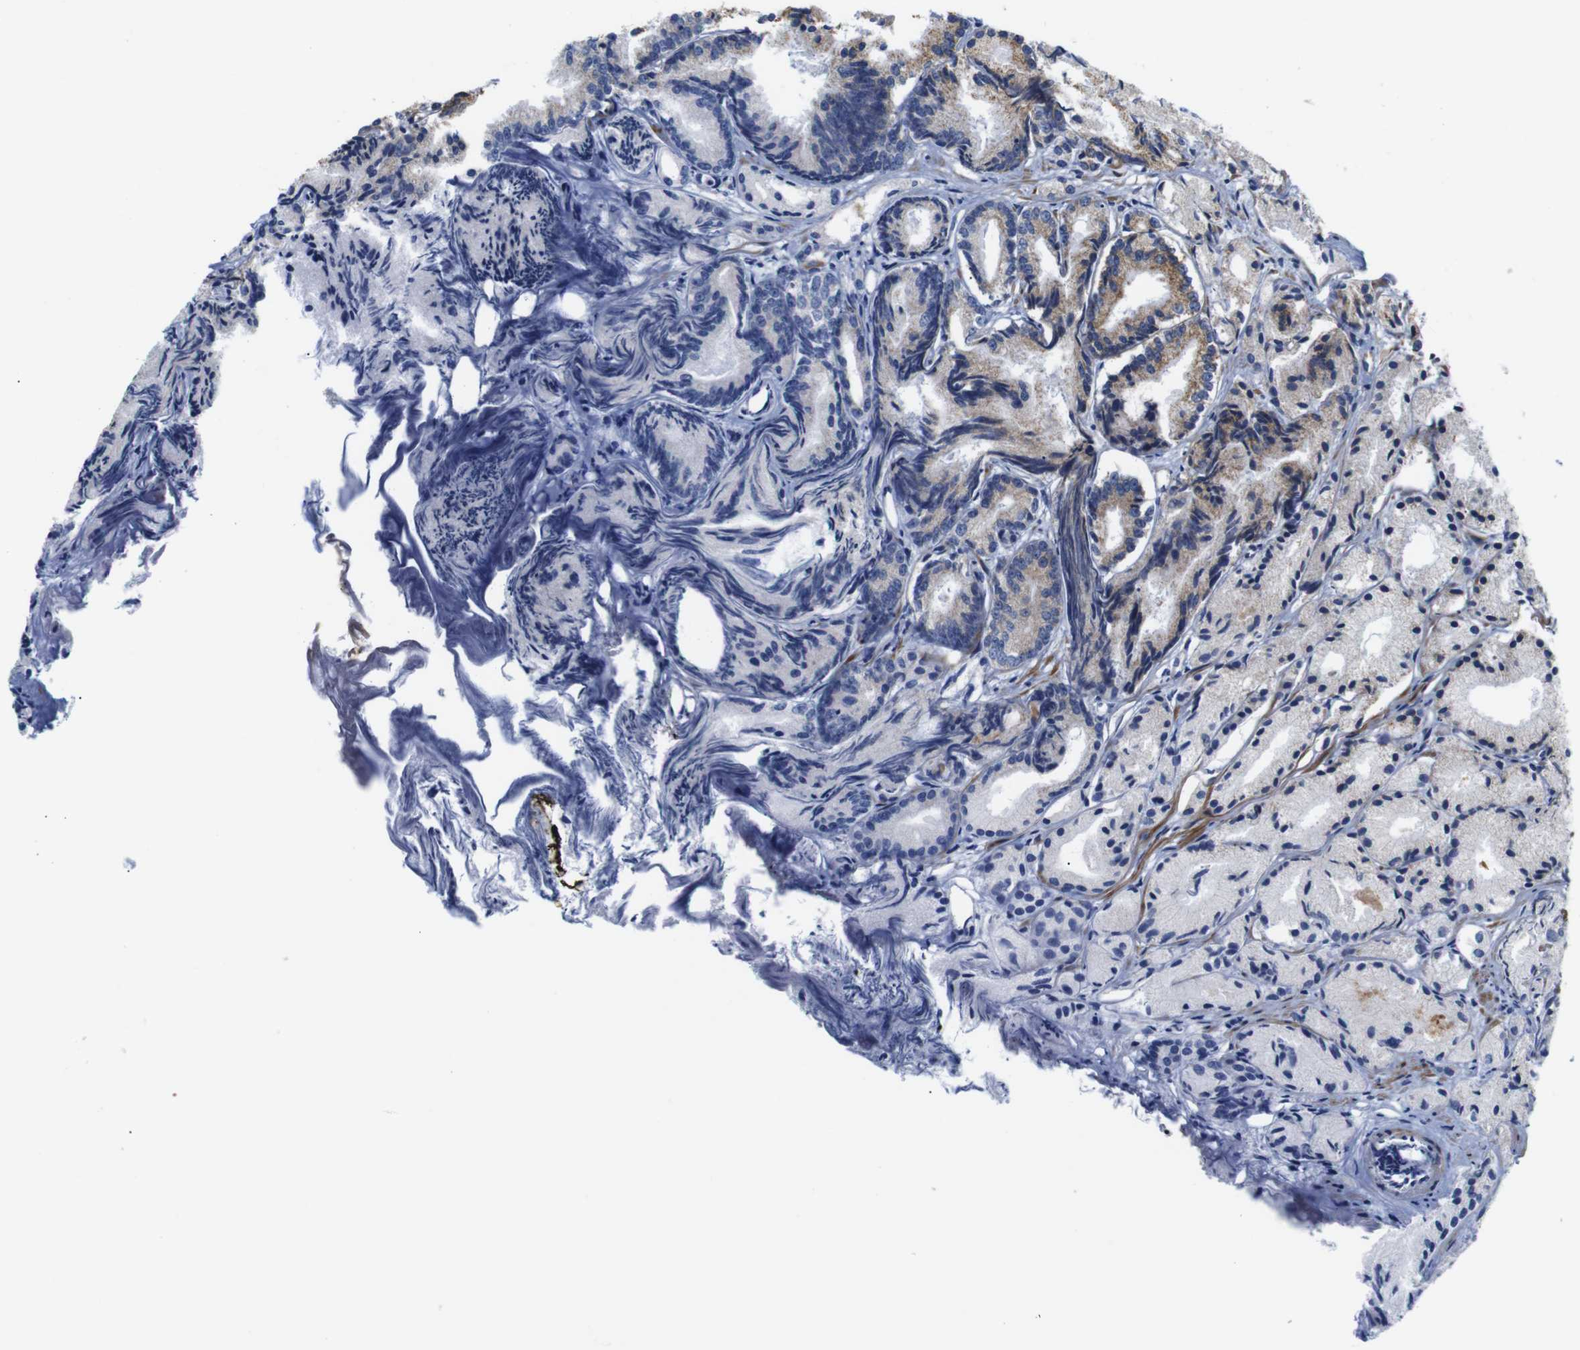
{"staining": {"intensity": "moderate", "quantity": "<25%", "location": "cytoplasmic/membranous"}, "tissue": "prostate cancer", "cell_type": "Tumor cells", "image_type": "cancer", "snomed": [{"axis": "morphology", "description": "Adenocarcinoma, Low grade"}, {"axis": "topography", "description": "Prostate"}], "caption": "The micrograph exhibits immunohistochemical staining of prostate cancer. There is moderate cytoplasmic/membranous positivity is seen in approximately <25% of tumor cells.", "gene": "FAM171B", "patient": {"sex": "male", "age": 72}}